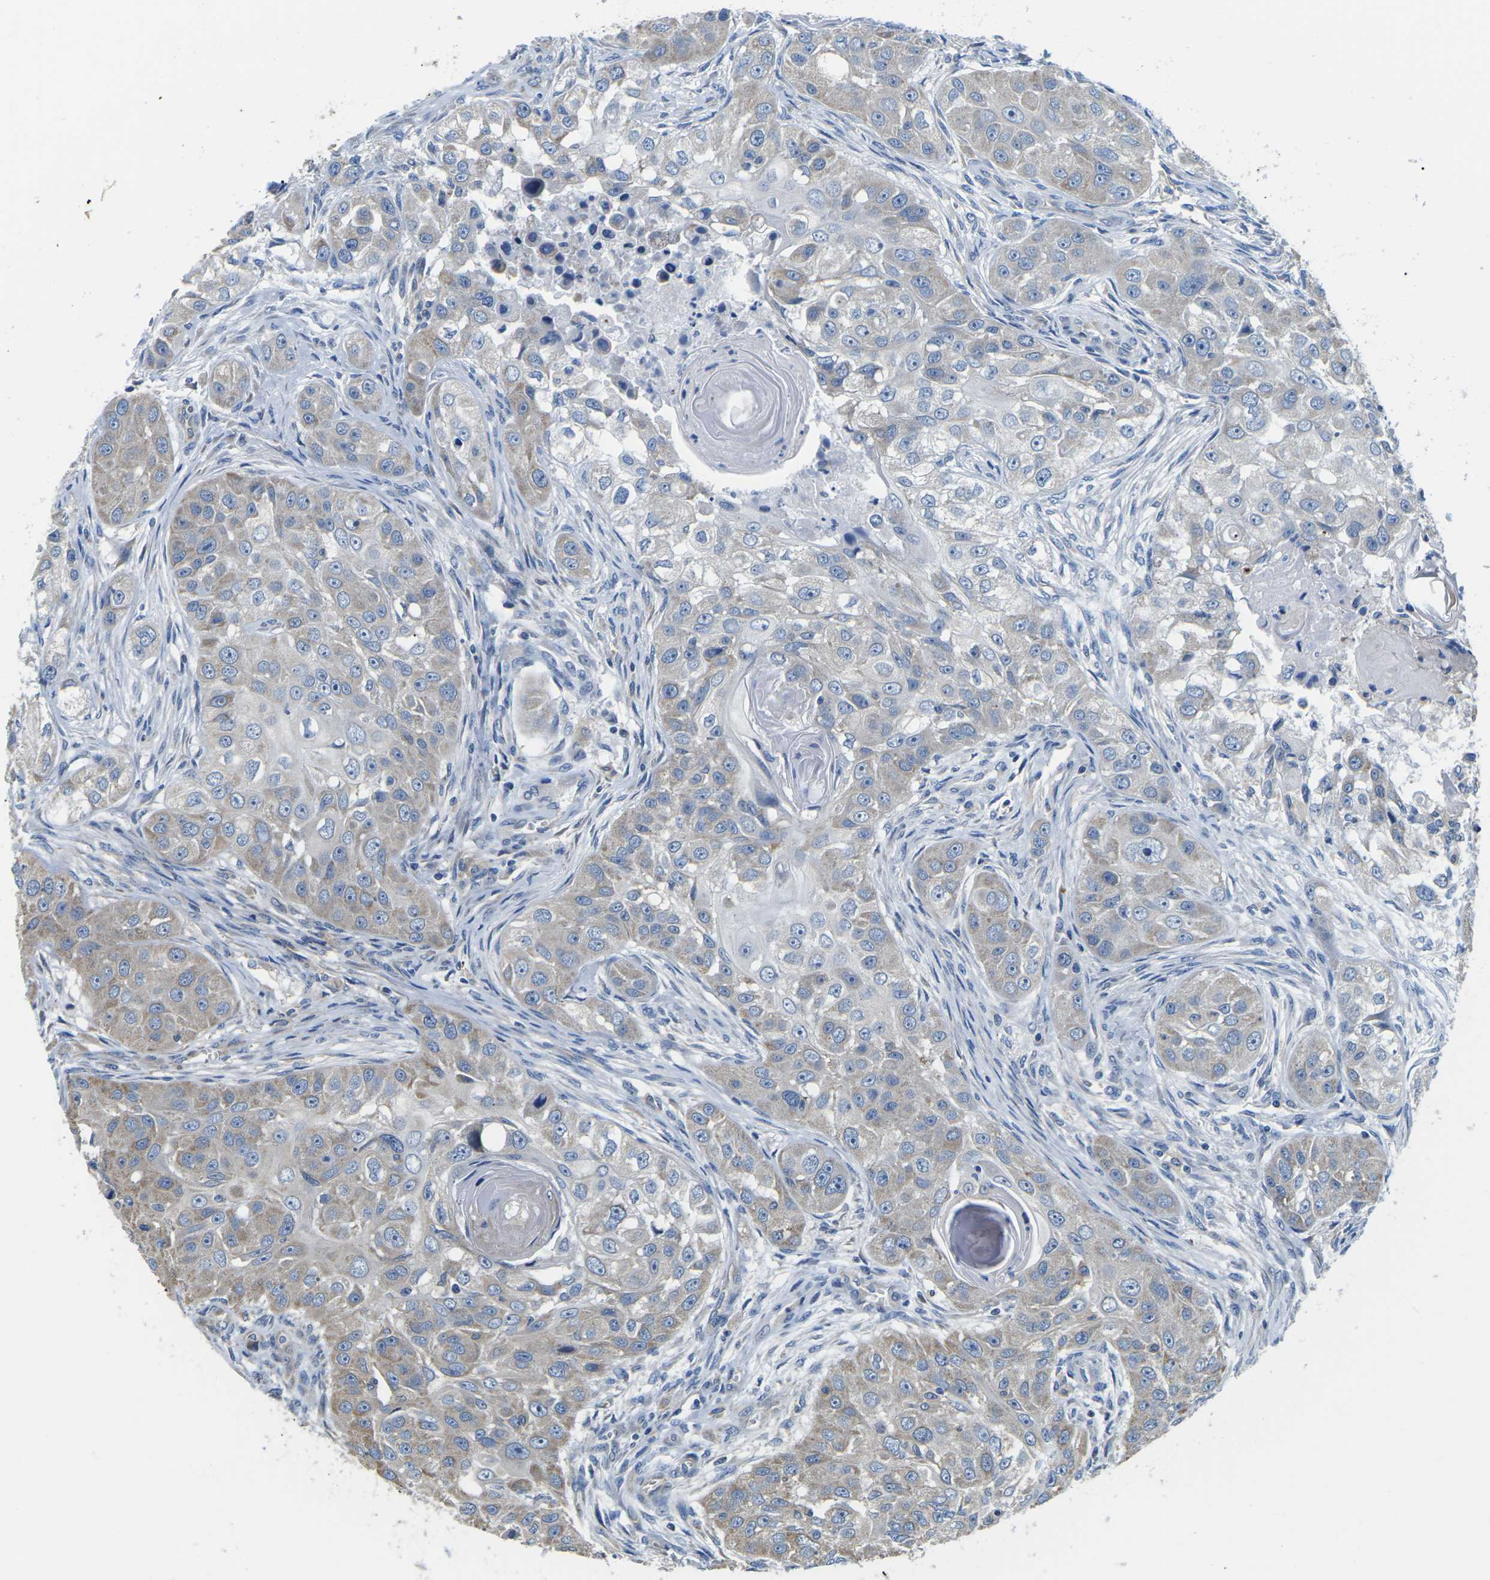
{"staining": {"intensity": "weak", "quantity": "25%-75%", "location": "cytoplasmic/membranous"}, "tissue": "head and neck cancer", "cell_type": "Tumor cells", "image_type": "cancer", "snomed": [{"axis": "morphology", "description": "Normal tissue, NOS"}, {"axis": "morphology", "description": "Squamous cell carcinoma, NOS"}, {"axis": "topography", "description": "Skeletal muscle"}, {"axis": "topography", "description": "Head-Neck"}], "caption": "Human squamous cell carcinoma (head and neck) stained with a brown dye demonstrates weak cytoplasmic/membranous positive expression in approximately 25%-75% of tumor cells.", "gene": "TMEFF2", "patient": {"sex": "male", "age": 51}}